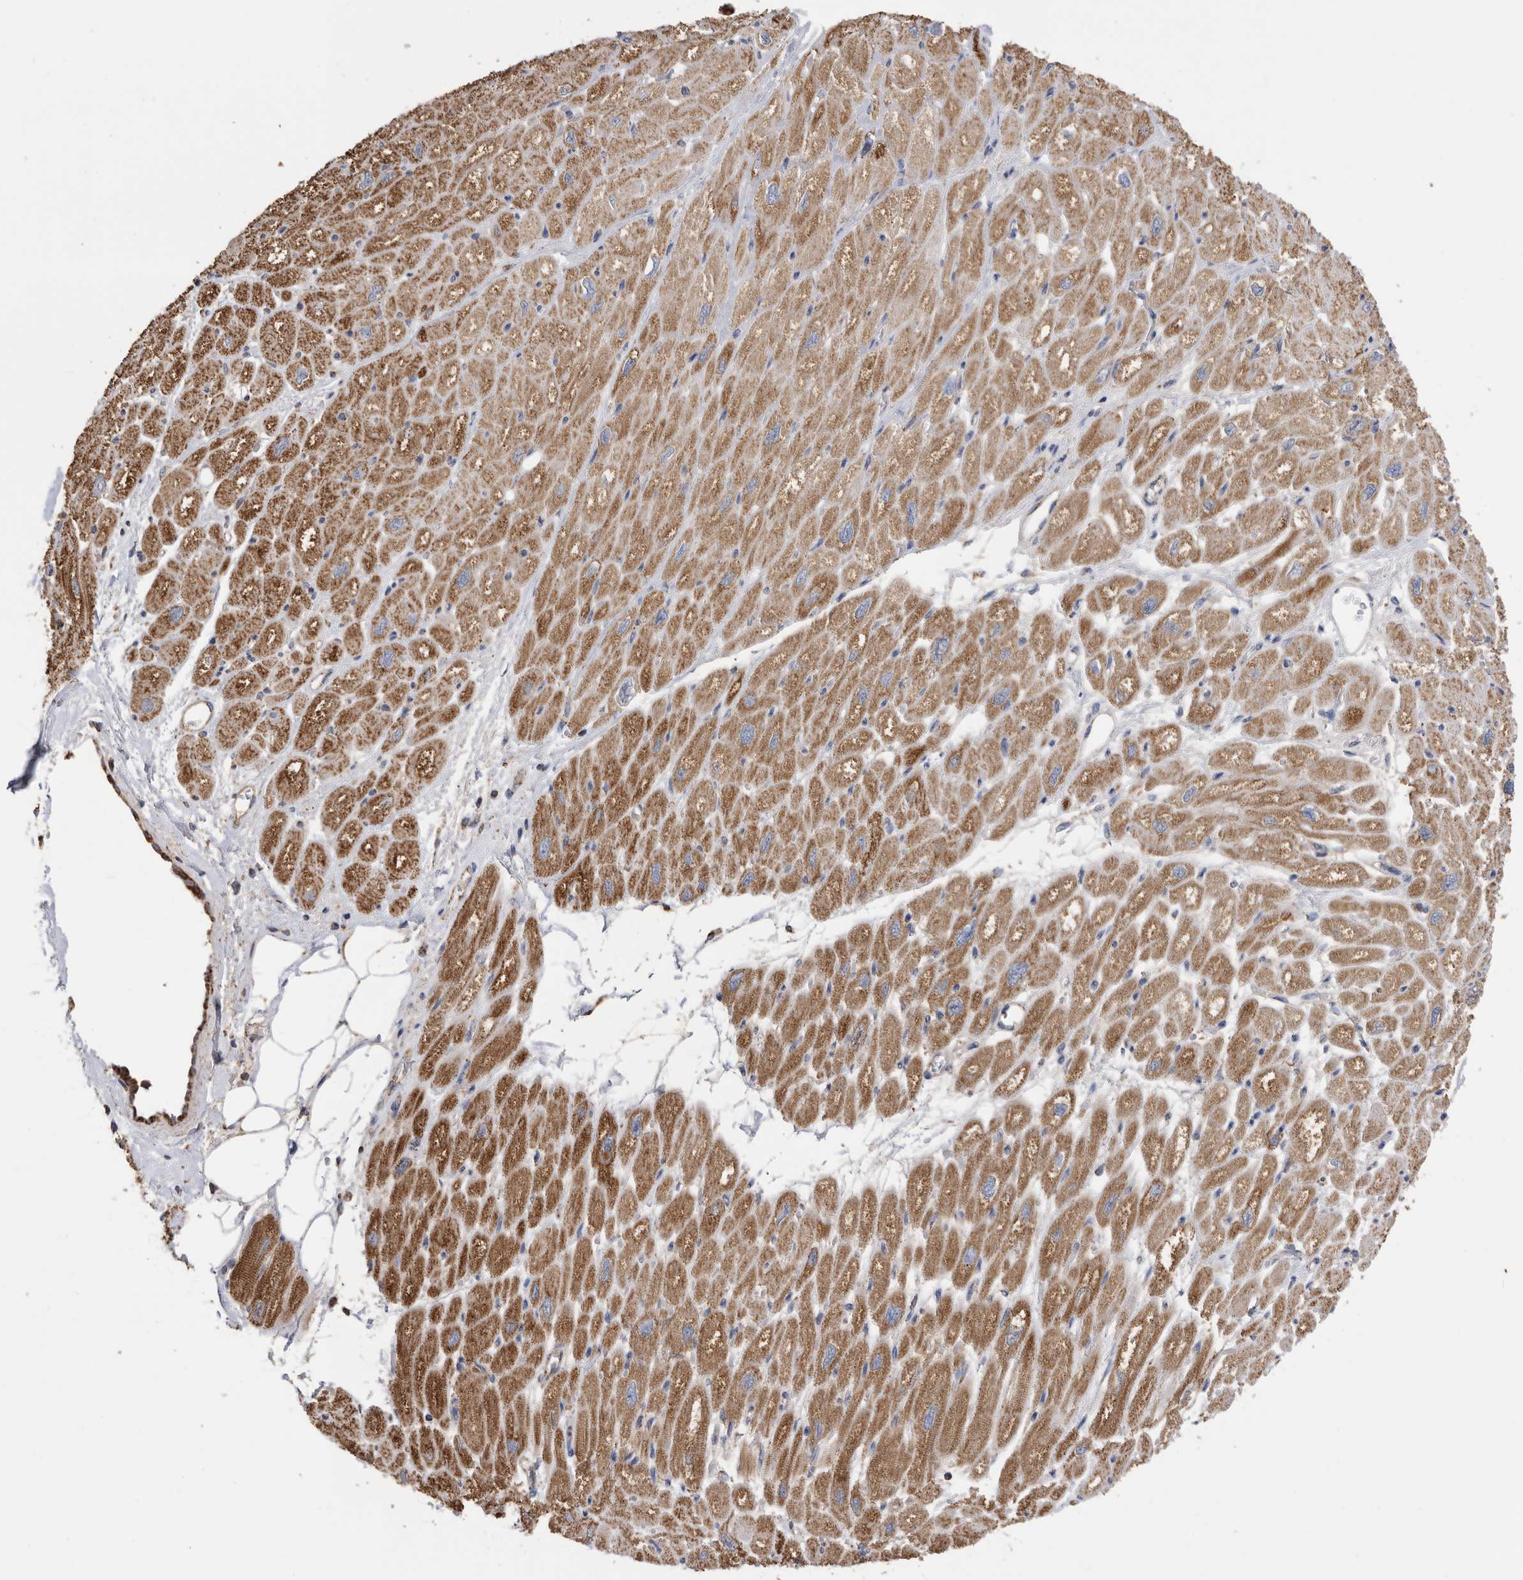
{"staining": {"intensity": "moderate", "quantity": ">75%", "location": "cytoplasmic/membranous"}, "tissue": "heart muscle", "cell_type": "Cardiomyocytes", "image_type": "normal", "snomed": [{"axis": "morphology", "description": "Normal tissue, NOS"}, {"axis": "topography", "description": "Heart"}], "caption": "Protein expression analysis of unremarkable heart muscle displays moderate cytoplasmic/membranous positivity in about >75% of cardiomyocytes.", "gene": "WFDC1", "patient": {"sex": "male", "age": 50}}